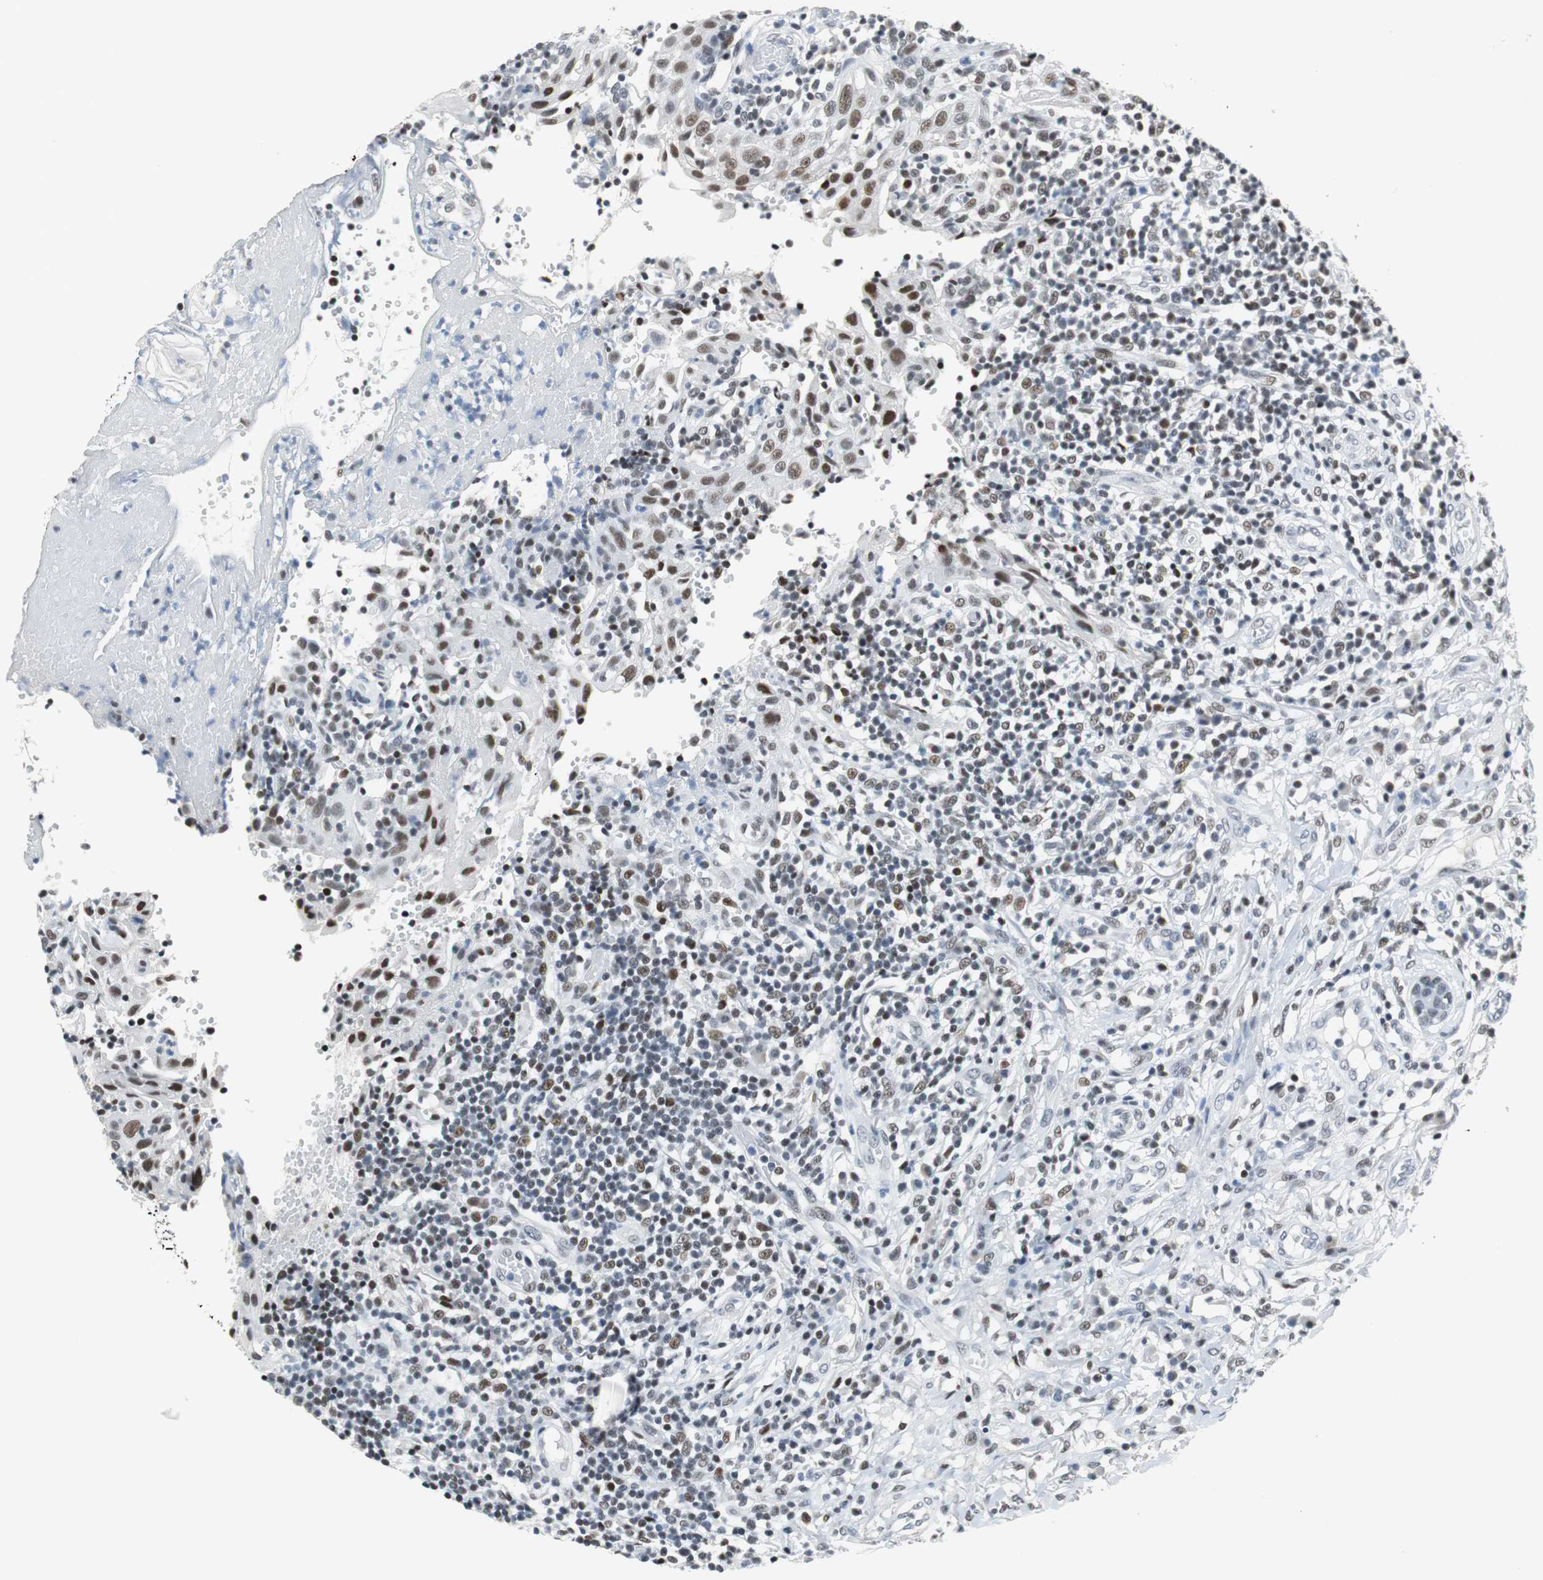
{"staining": {"intensity": "weak", "quantity": "<25%", "location": "nuclear"}, "tissue": "thyroid cancer", "cell_type": "Tumor cells", "image_type": "cancer", "snomed": [{"axis": "morphology", "description": "Carcinoma, NOS"}, {"axis": "topography", "description": "Thyroid gland"}], "caption": "Tumor cells are negative for protein expression in human thyroid carcinoma.", "gene": "HDAC3", "patient": {"sex": "female", "age": 77}}